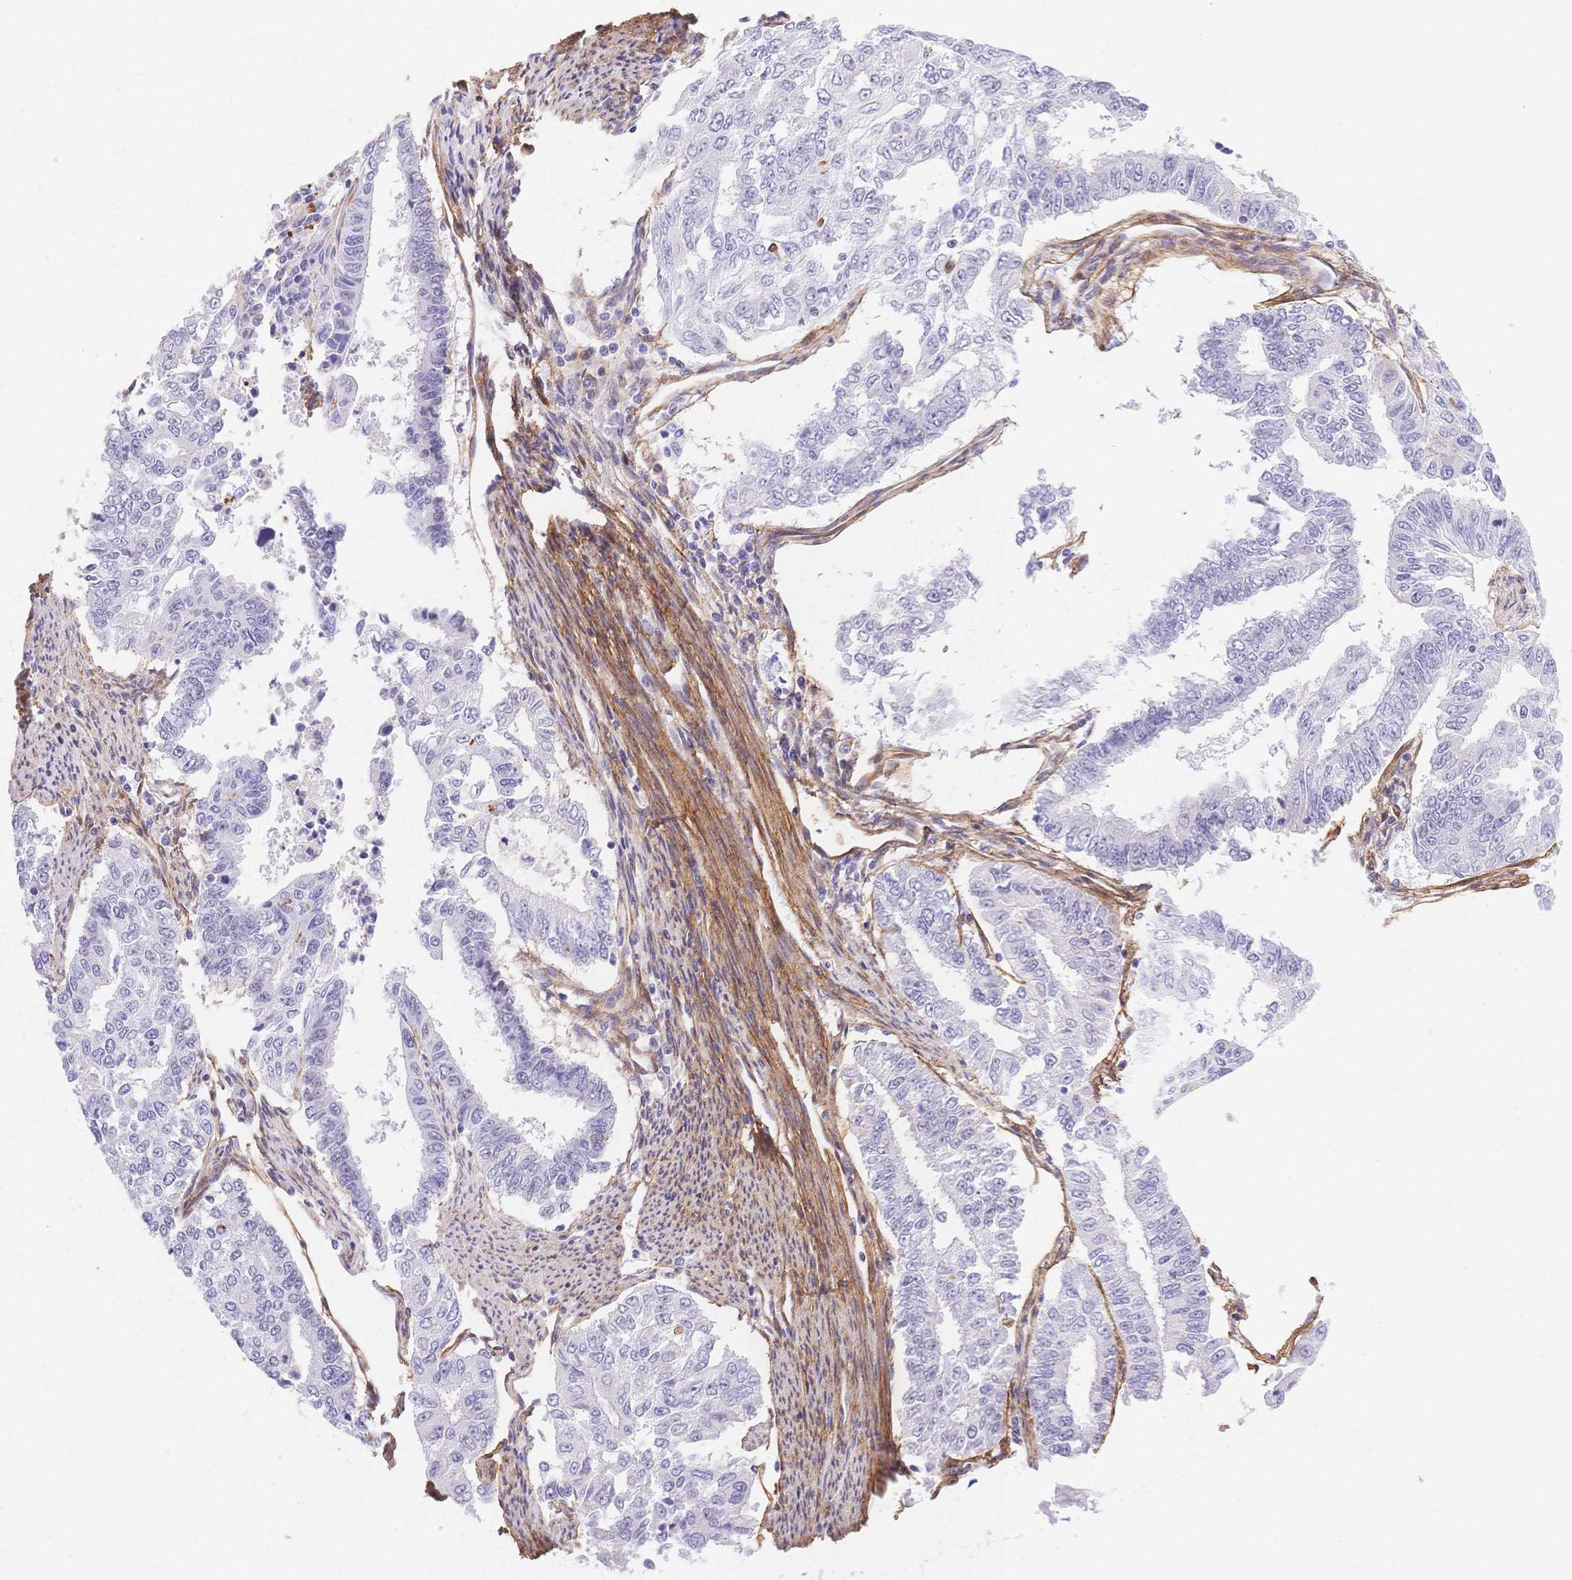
{"staining": {"intensity": "negative", "quantity": "none", "location": "none"}, "tissue": "endometrial cancer", "cell_type": "Tumor cells", "image_type": "cancer", "snomed": [{"axis": "morphology", "description": "Adenocarcinoma, NOS"}, {"axis": "topography", "description": "Uterus"}], "caption": "A micrograph of human endometrial adenocarcinoma is negative for staining in tumor cells. (Brightfield microscopy of DAB immunohistochemistry (IHC) at high magnification).", "gene": "PDZD2", "patient": {"sex": "female", "age": 59}}